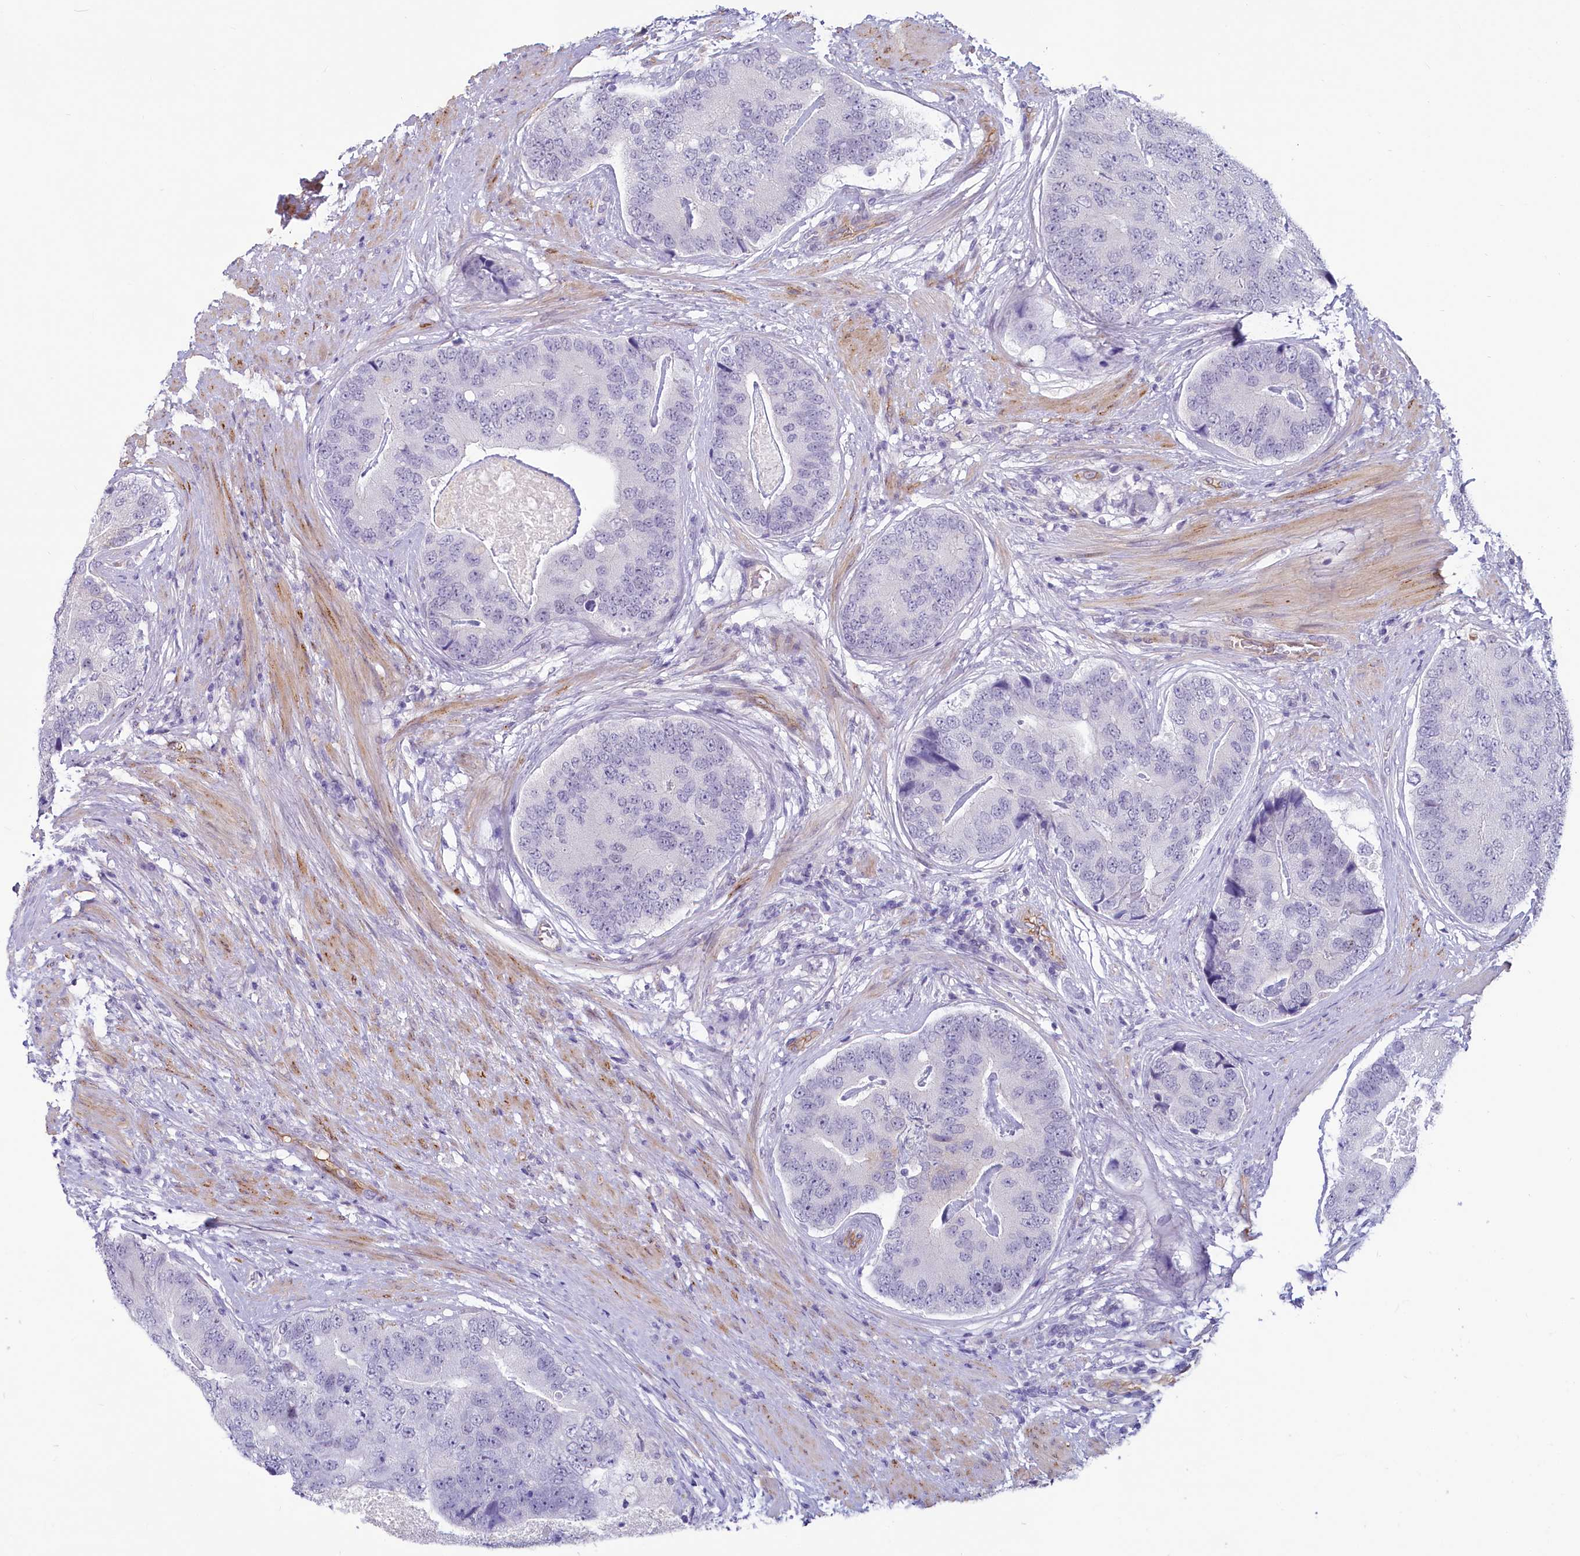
{"staining": {"intensity": "negative", "quantity": "none", "location": "none"}, "tissue": "prostate cancer", "cell_type": "Tumor cells", "image_type": "cancer", "snomed": [{"axis": "morphology", "description": "Adenocarcinoma, High grade"}, {"axis": "topography", "description": "Prostate"}], "caption": "Prostate high-grade adenocarcinoma was stained to show a protein in brown. There is no significant staining in tumor cells.", "gene": "PROCR", "patient": {"sex": "male", "age": 70}}